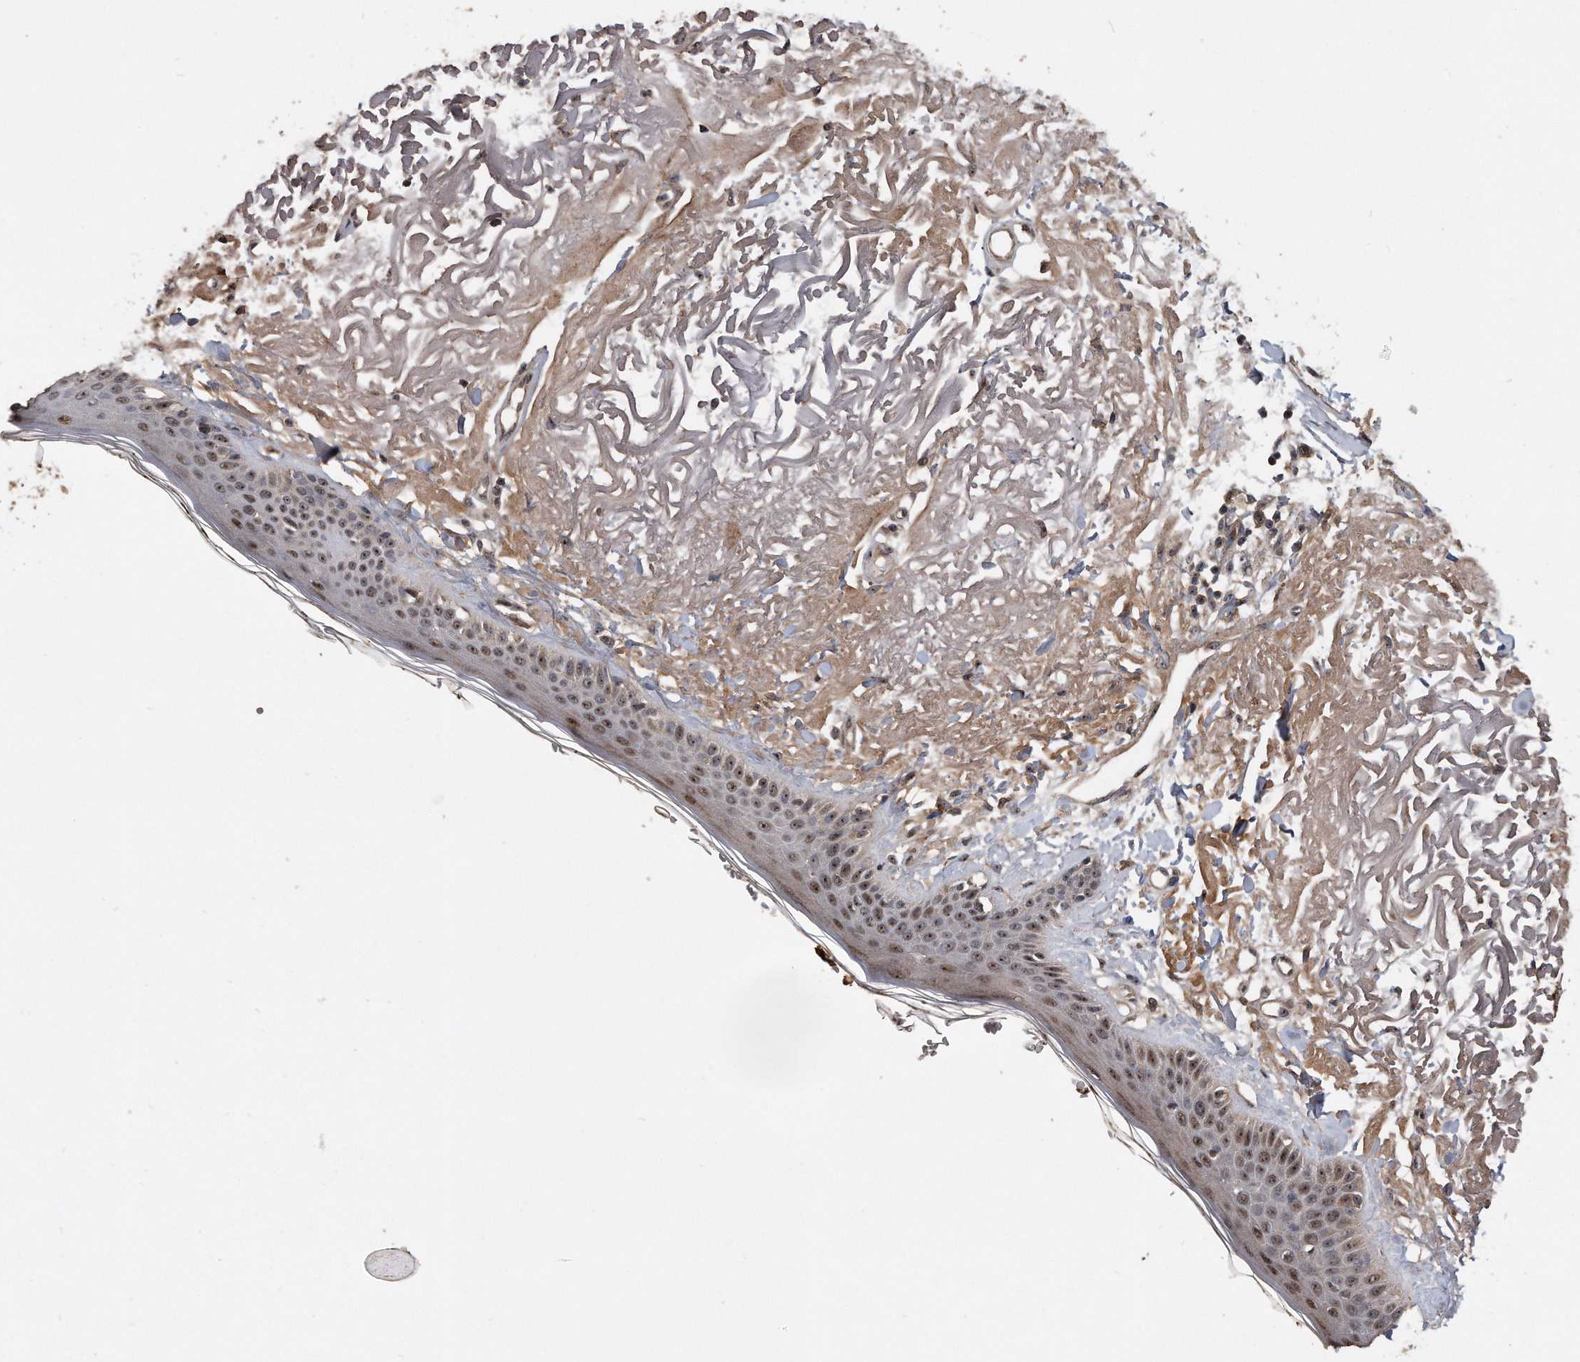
{"staining": {"intensity": "moderate", "quantity": "25%-75%", "location": "cytoplasmic/membranous"}, "tissue": "skin", "cell_type": "Fibroblasts", "image_type": "normal", "snomed": [{"axis": "morphology", "description": "Normal tissue, NOS"}, {"axis": "topography", "description": "Skin"}, {"axis": "topography", "description": "Skeletal muscle"}], "caption": "Protein expression analysis of normal skin reveals moderate cytoplasmic/membranous positivity in approximately 25%-75% of fibroblasts.", "gene": "PELO", "patient": {"sex": "male", "age": 83}}